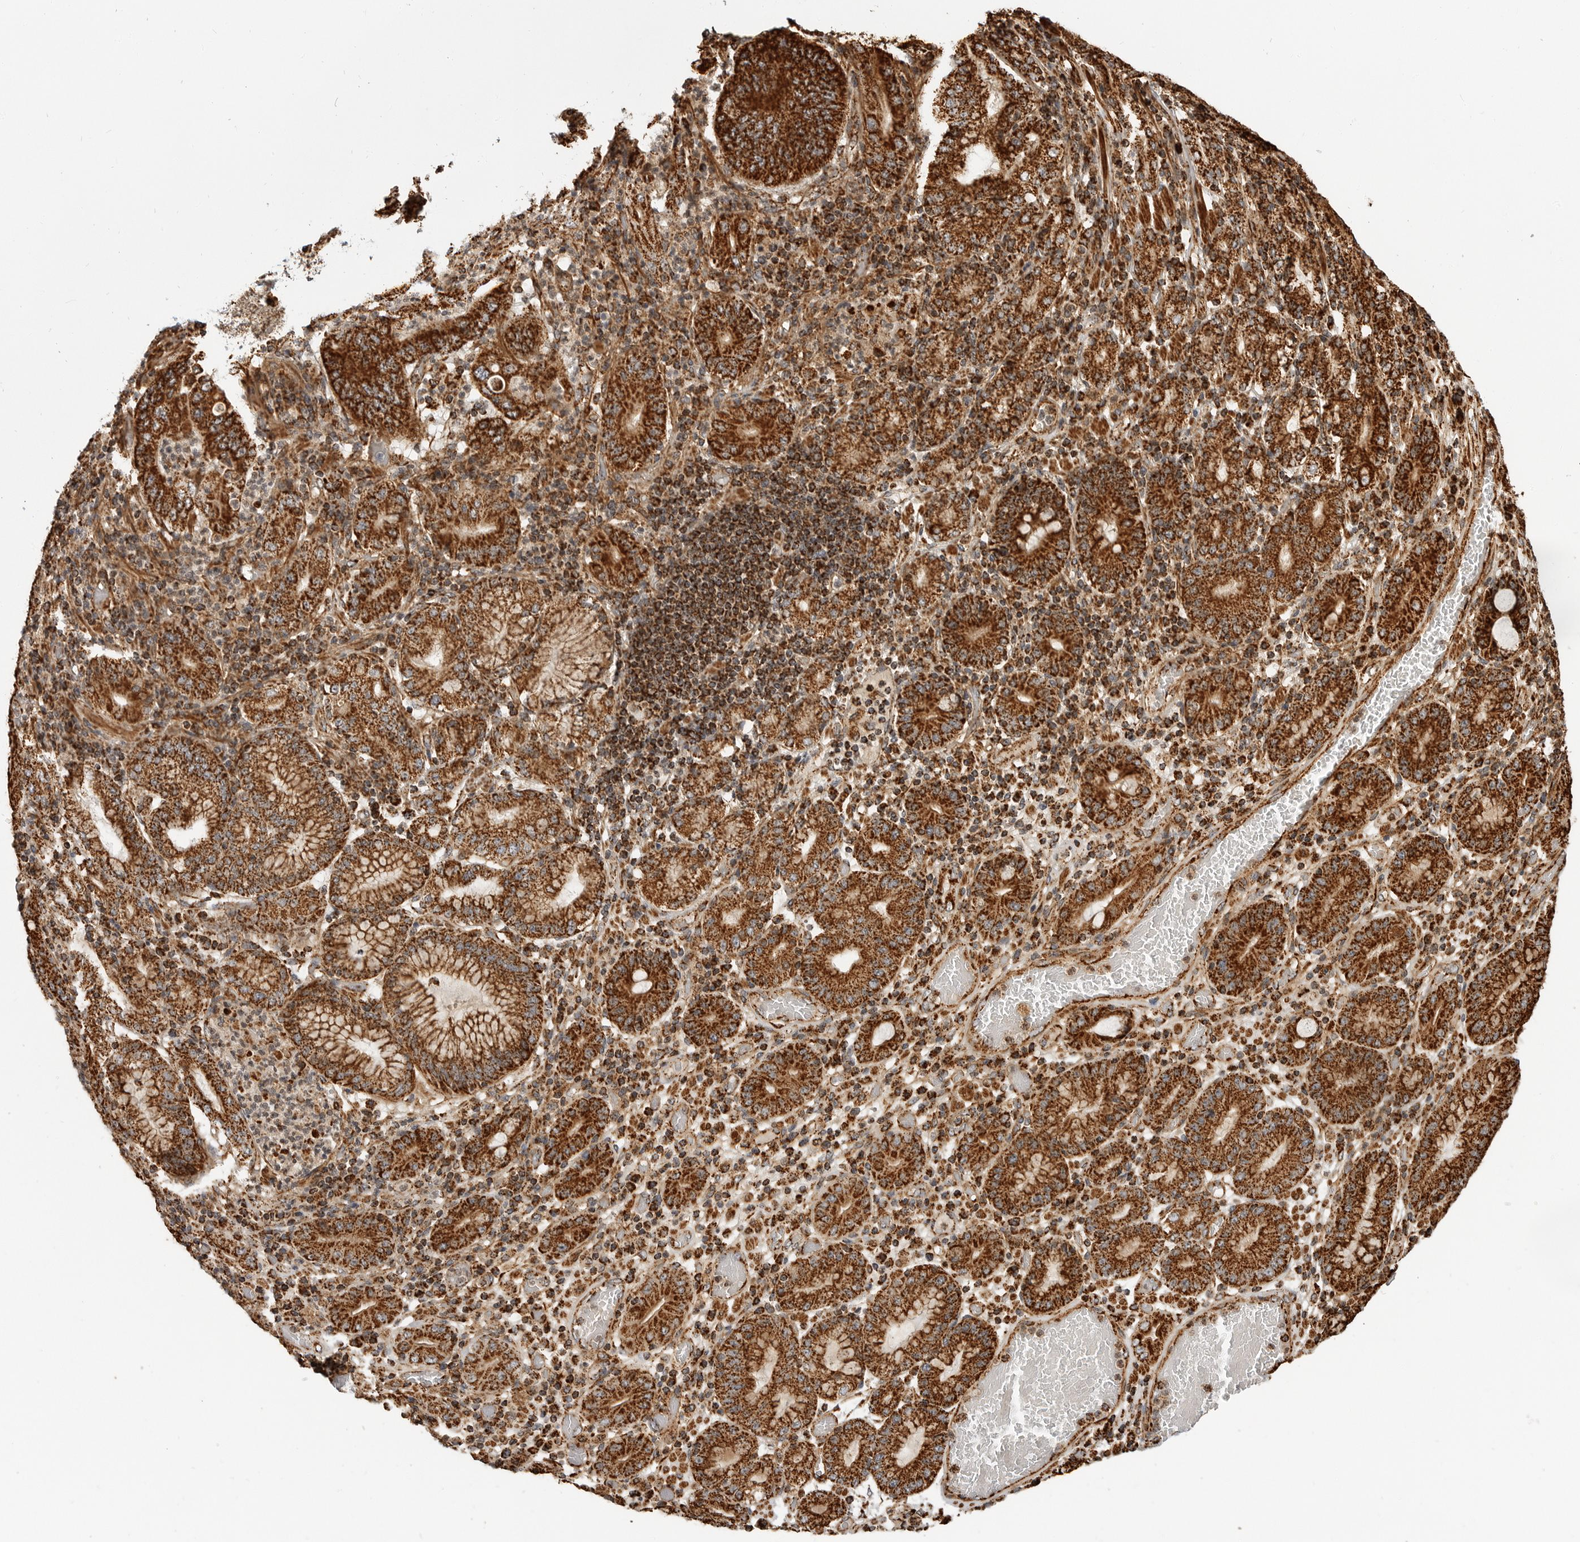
{"staining": {"intensity": "strong", "quantity": ">75%", "location": "cytoplasmic/membranous"}, "tissue": "stomach cancer", "cell_type": "Tumor cells", "image_type": "cancer", "snomed": [{"axis": "morphology", "description": "Adenocarcinoma, NOS"}, {"axis": "topography", "description": "Stomach"}], "caption": "Approximately >75% of tumor cells in stomach cancer exhibit strong cytoplasmic/membranous protein positivity as visualized by brown immunohistochemical staining.", "gene": "BMP2K", "patient": {"sex": "female", "age": 73}}